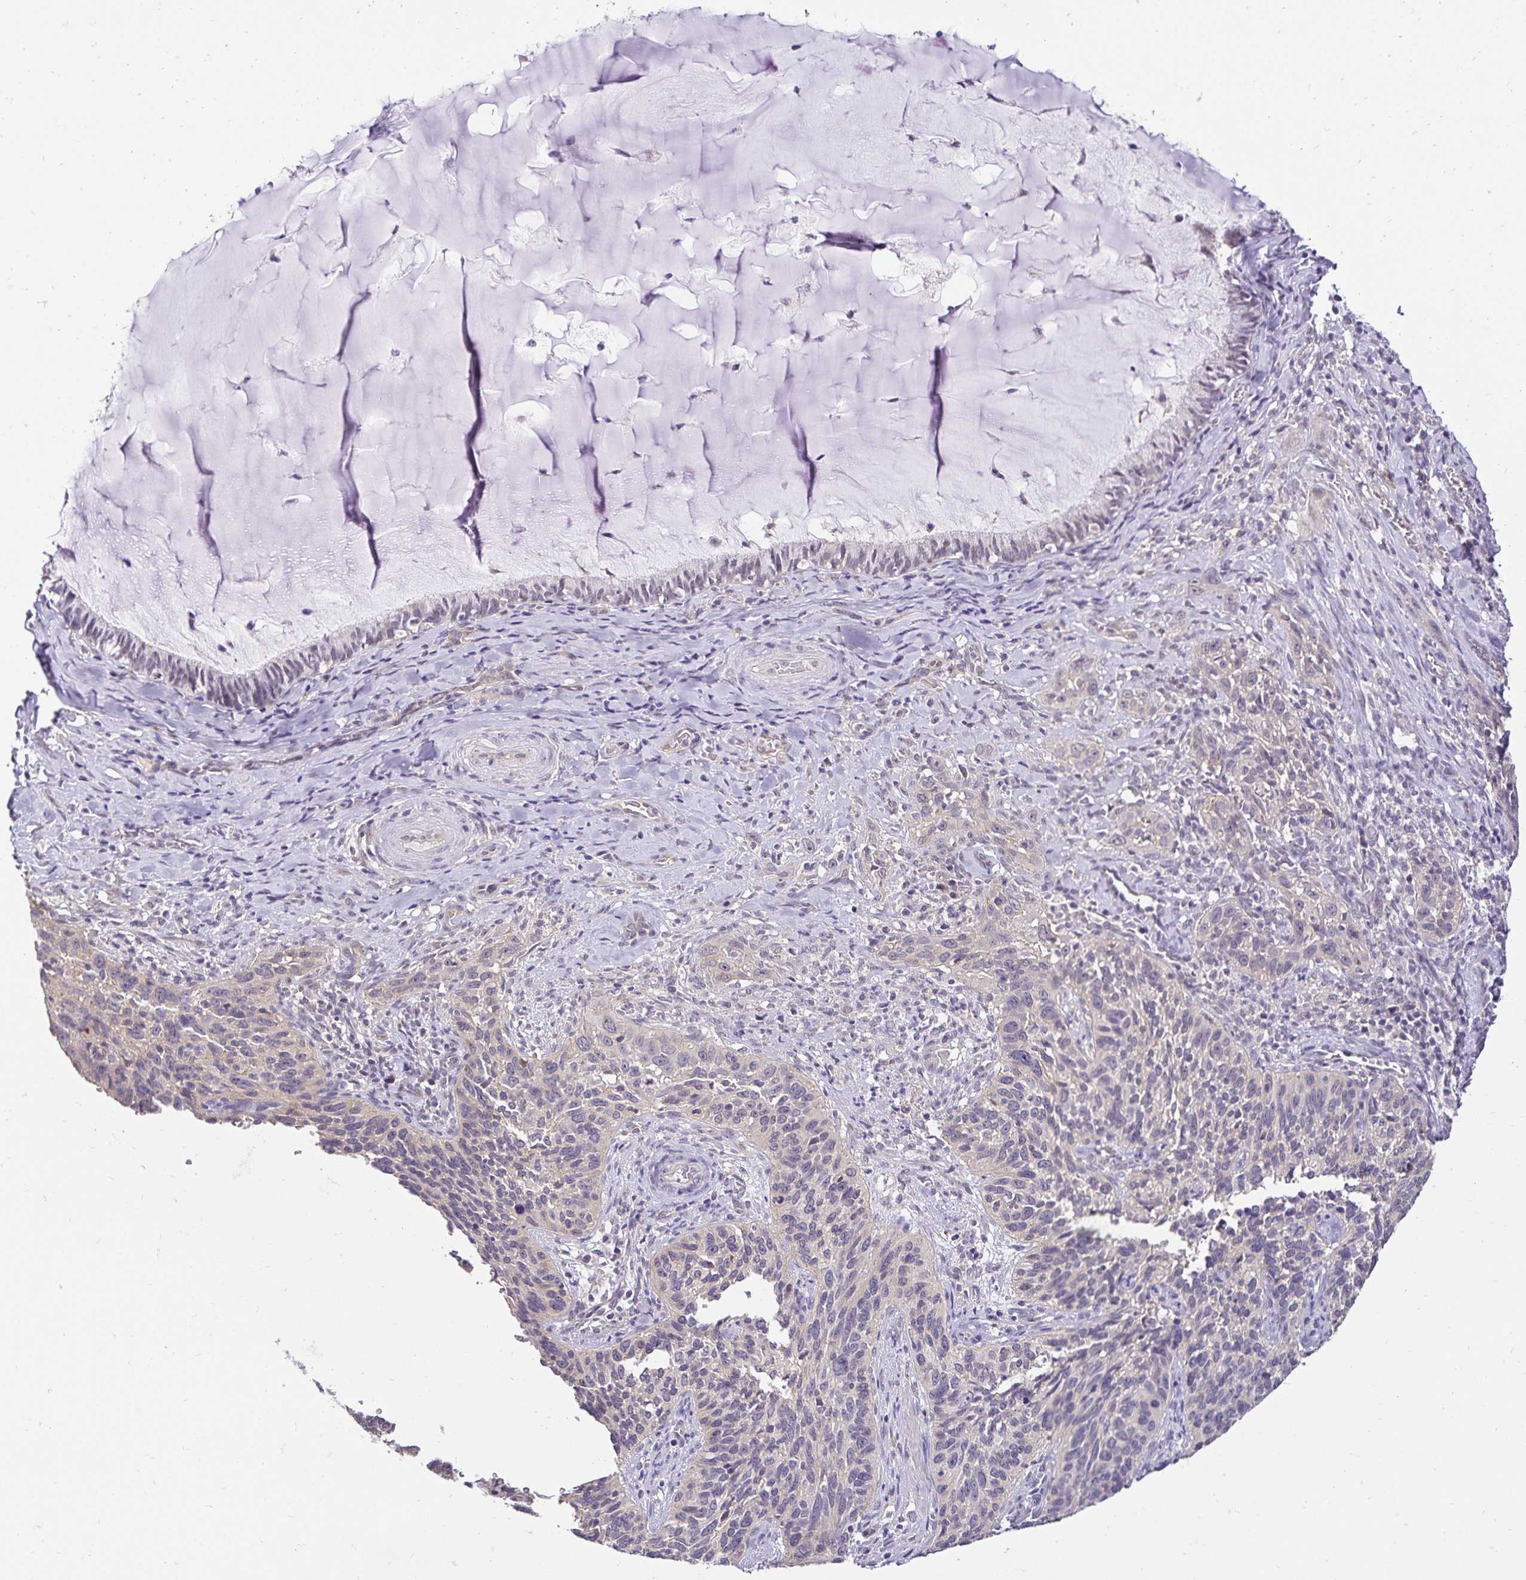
{"staining": {"intensity": "negative", "quantity": "none", "location": "none"}, "tissue": "cervical cancer", "cell_type": "Tumor cells", "image_type": "cancer", "snomed": [{"axis": "morphology", "description": "Squamous cell carcinoma, NOS"}, {"axis": "topography", "description": "Cervix"}], "caption": "High magnification brightfield microscopy of cervical cancer (squamous cell carcinoma) stained with DAB (3,3'-diaminobenzidine) (brown) and counterstained with hematoxylin (blue): tumor cells show no significant staining. (IHC, brightfield microscopy, high magnification).", "gene": "SLC9A1", "patient": {"sex": "female", "age": 51}}